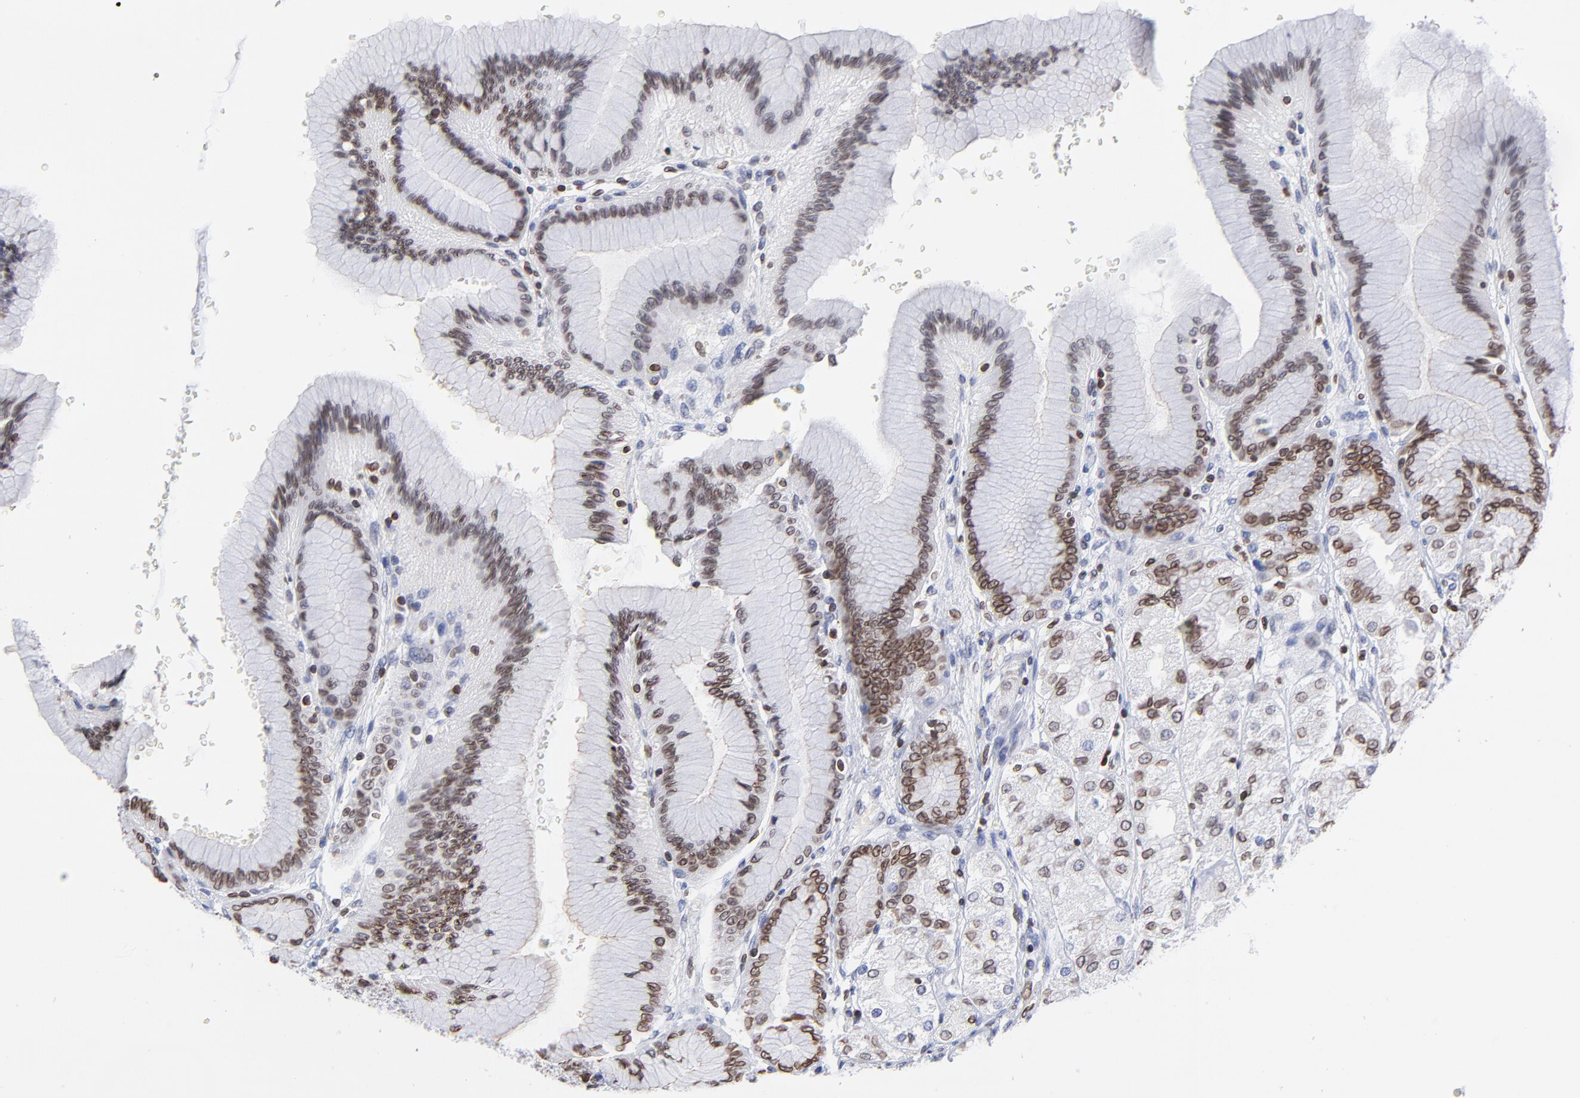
{"staining": {"intensity": "moderate", "quantity": ">75%", "location": "cytoplasmic/membranous,nuclear"}, "tissue": "stomach", "cell_type": "Glandular cells", "image_type": "normal", "snomed": [{"axis": "morphology", "description": "Normal tissue, NOS"}, {"axis": "morphology", "description": "Adenocarcinoma, NOS"}, {"axis": "topography", "description": "Stomach"}, {"axis": "topography", "description": "Stomach, lower"}], "caption": "Human stomach stained with a brown dye shows moderate cytoplasmic/membranous,nuclear positive positivity in about >75% of glandular cells.", "gene": "THAP7", "patient": {"sex": "female", "age": 65}}